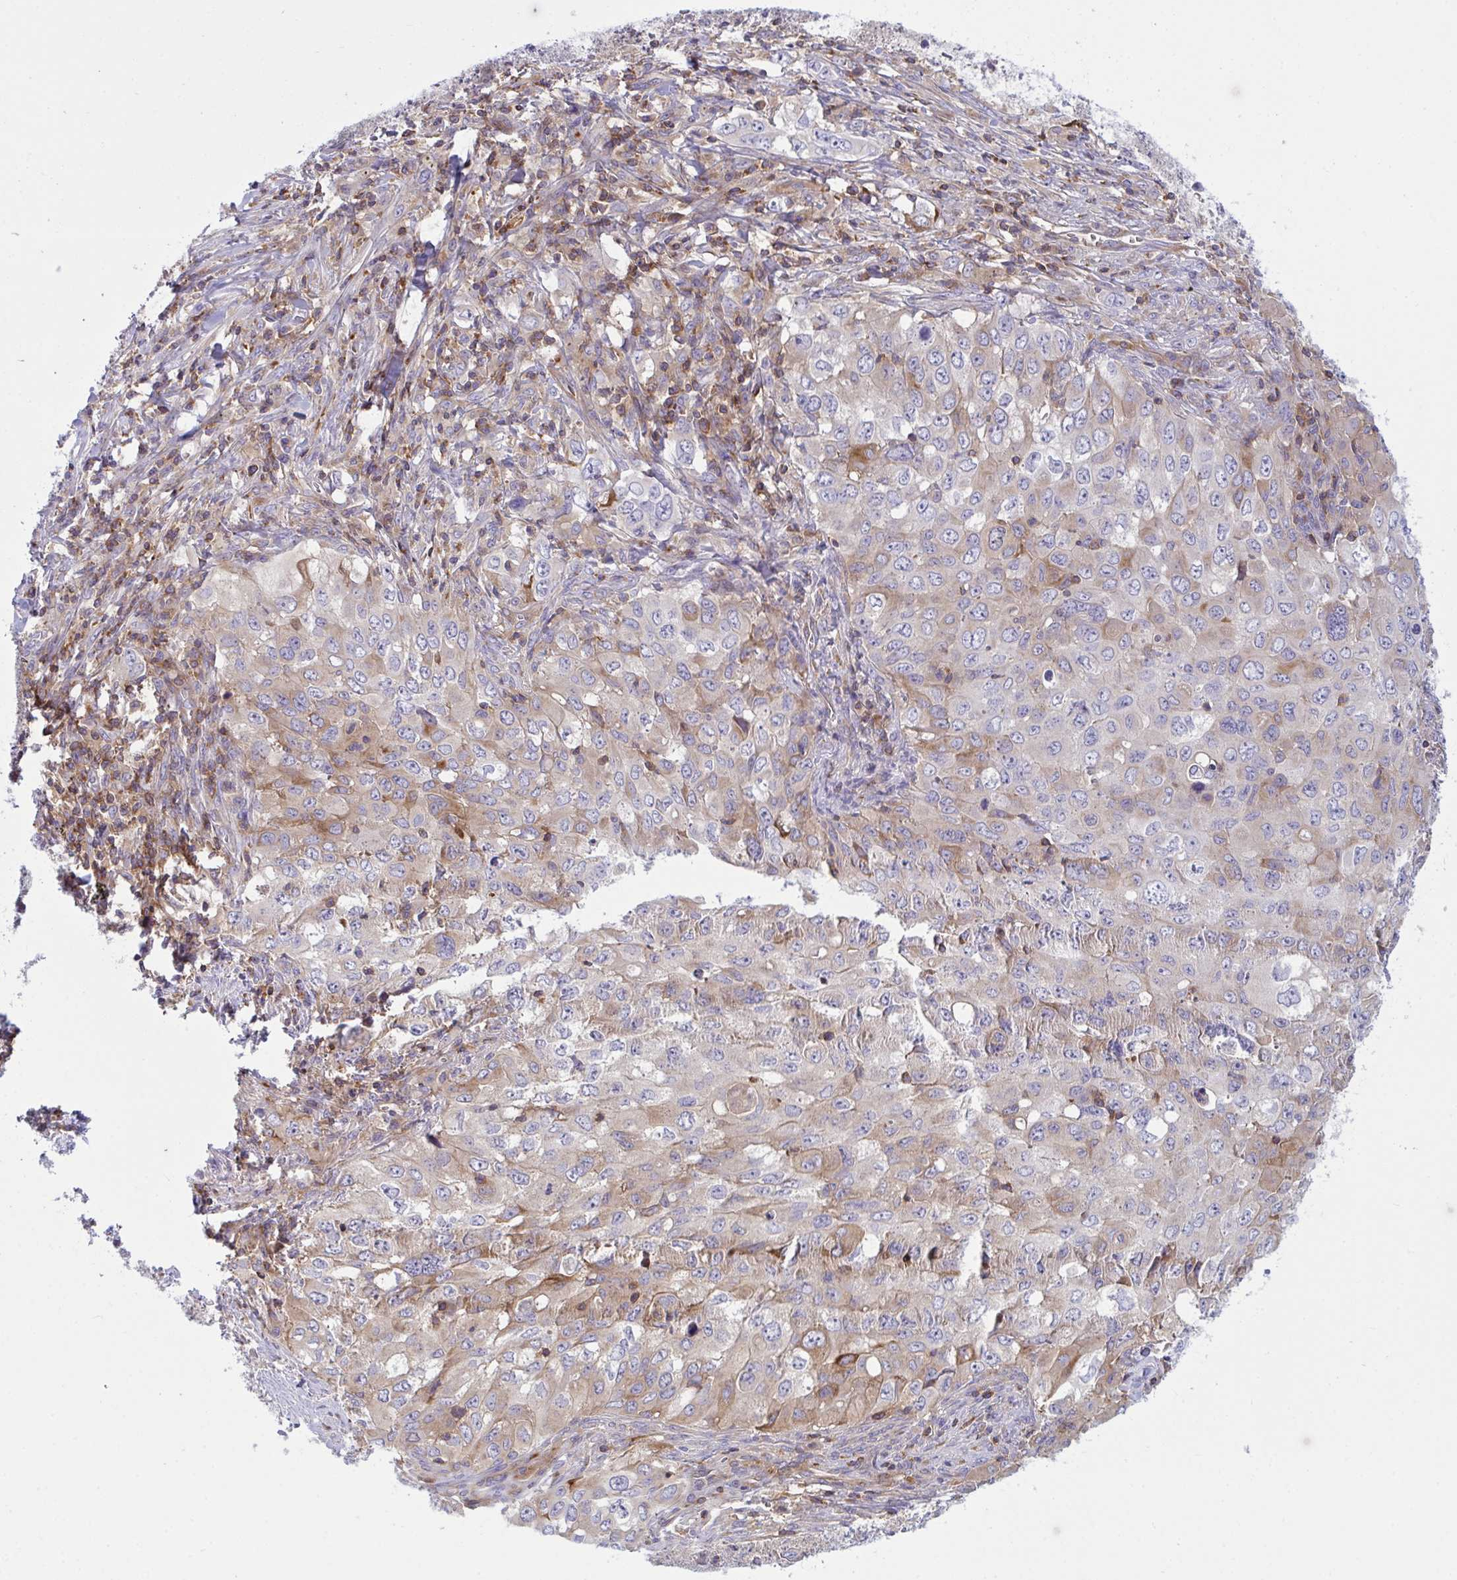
{"staining": {"intensity": "weak", "quantity": "25%-75%", "location": "cytoplasmic/membranous"}, "tissue": "lung cancer", "cell_type": "Tumor cells", "image_type": "cancer", "snomed": [{"axis": "morphology", "description": "Adenocarcinoma, NOS"}, {"axis": "morphology", "description": "Adenocarcinoma, metastatic, NOS"}, {"axis": "topography", "description": "Lymph node"}, {"axis": "topography", "description": "Lung"}], "caption": "Lung cancer stained for a protein shows weak cytoplasmic/membranous positivity in tumor cells.", "gene": "TSC22D3", "patient": {"sex": "female", "age": 42}}